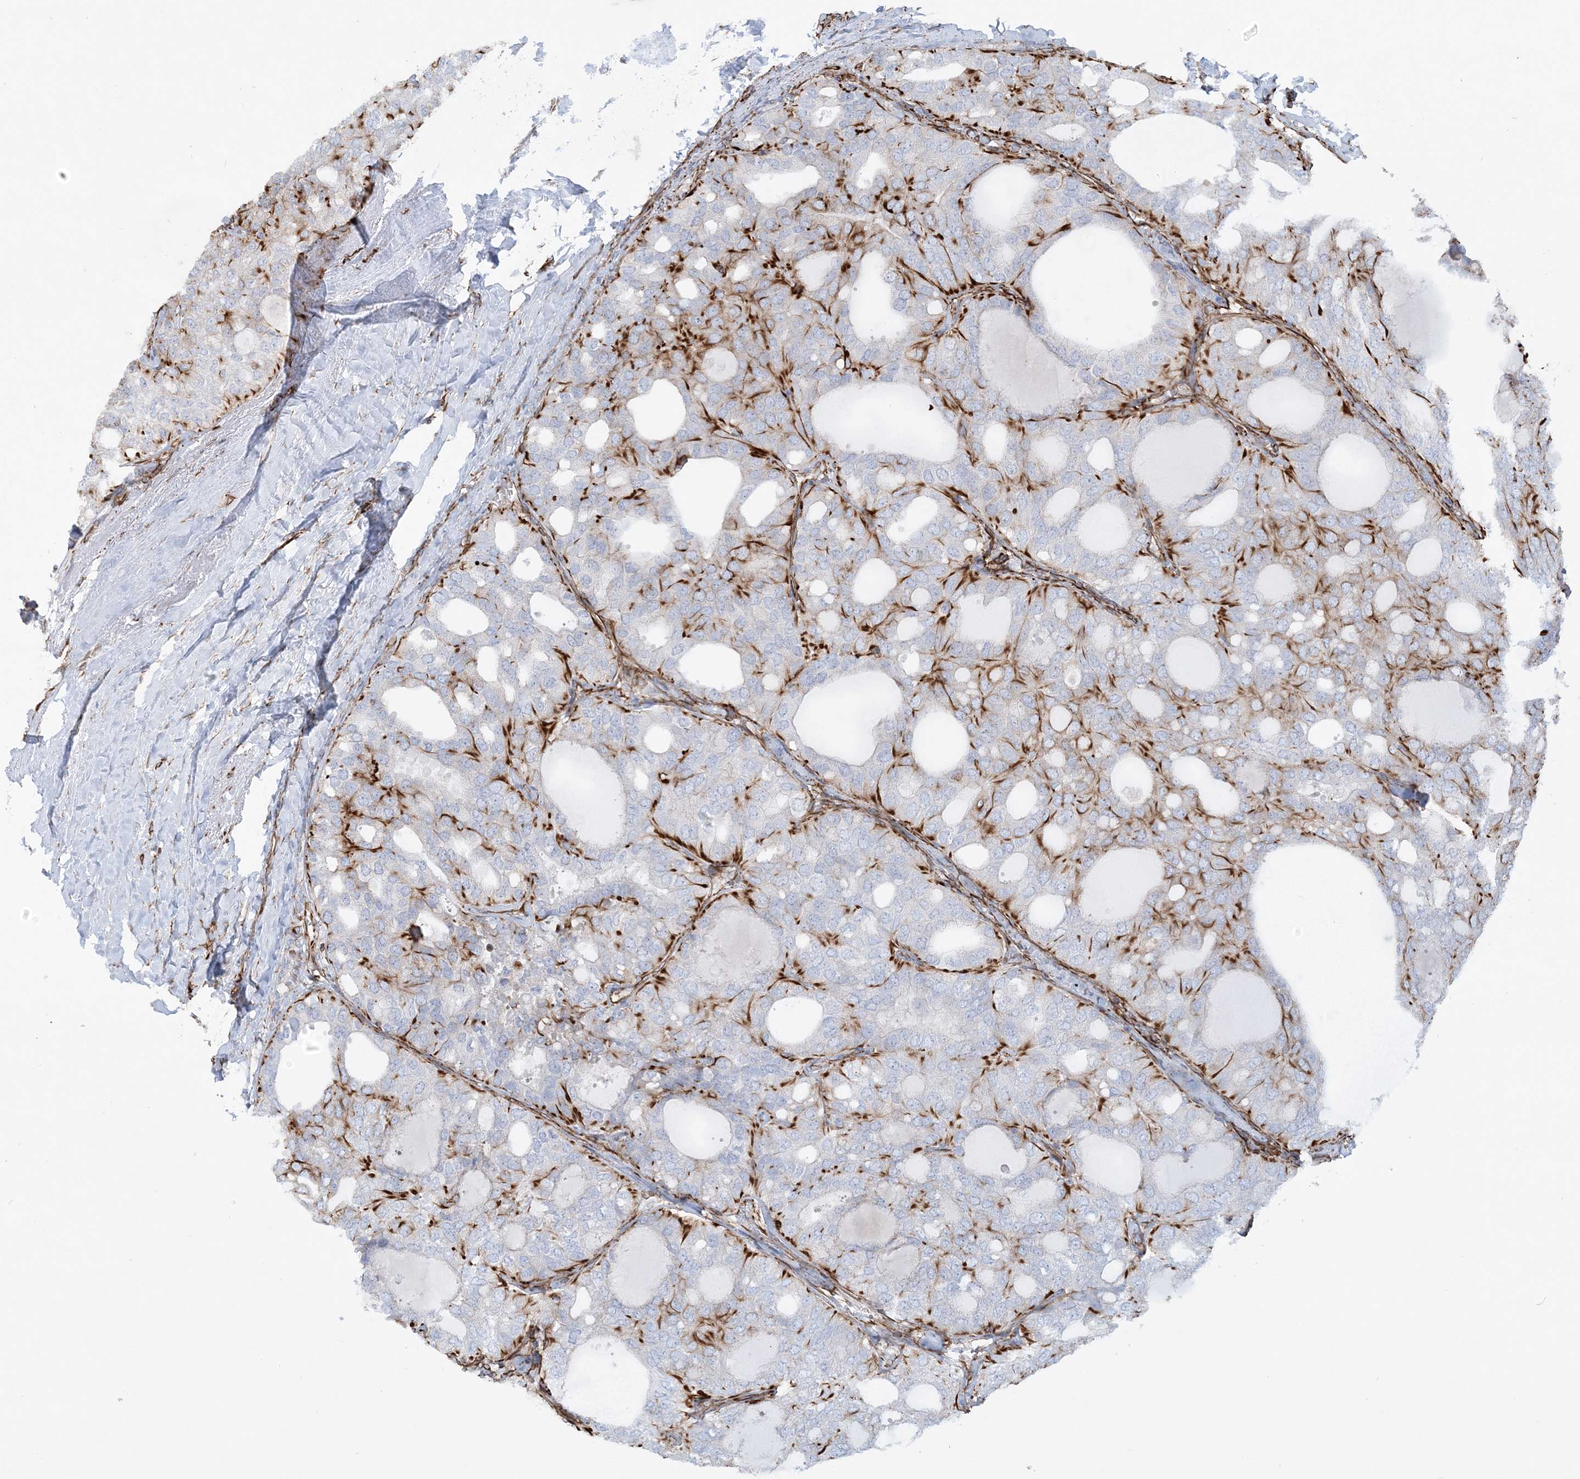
{"staining": {"intensity": "strong", "quantity": "<25%", "location": "cytoplasmic/membranous"}, "tissue": "thyroid cancer", "cell_type": "Tumor cells", "image_type": "cancer", "snomed": [{"axis": "morphology", "description": "Follicular adenoma carcinoma, NOS"}, {"axis": "topography", "description": "Thyroid gland"}], "caption": "A brown stain labels strong cytoplasmic/membranous expression of a protein in thyroid cancer (follicular adenoma carcinoma) tumor cells. Nuclei are stained in blue.", "gene": "SCLT1", "patient": {"sex": "male", "age": 75}}